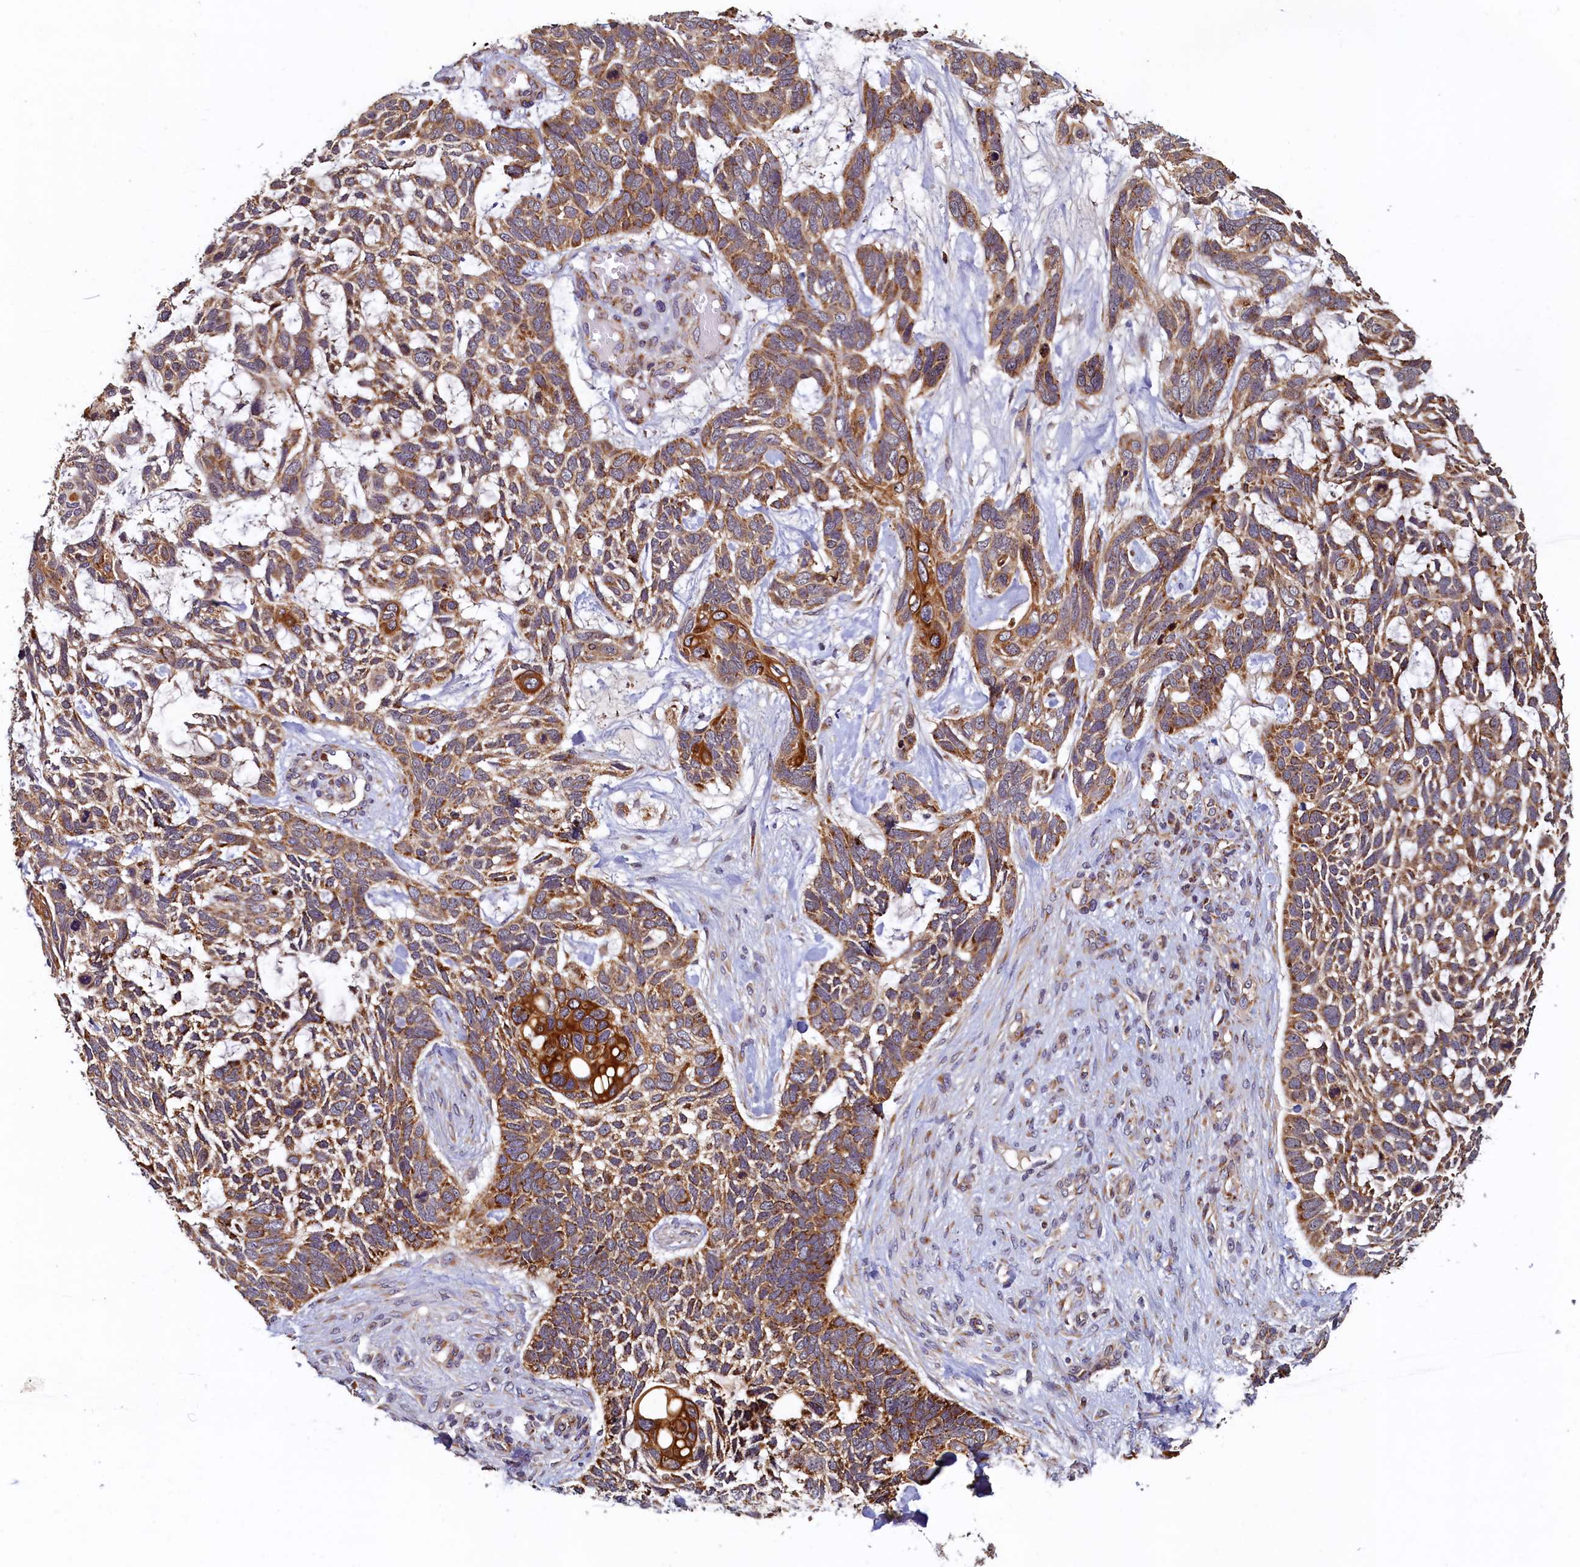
{"staining": {"intensity": "moderate", "quantity": ">75%", "location": "cytoplasmic/membranous"}, "tissue": "skin cancer", "cell_type": "Tumor cells", "image_type": "cancer", "snomed": [{"axis": "morphology", "description": "Basal cell carcinoma"}, {"axis": "topography", "description": "Skin"}], "caption": "Brown immunohistochemical staining in skin cancer (basal cell carcinoma) exhibits moderate cytoplasmic/membranous positivity in about >75% of tumor cells.", "gene": "NCKAP5L", "patient": {"sex": "male", "age": 88}}